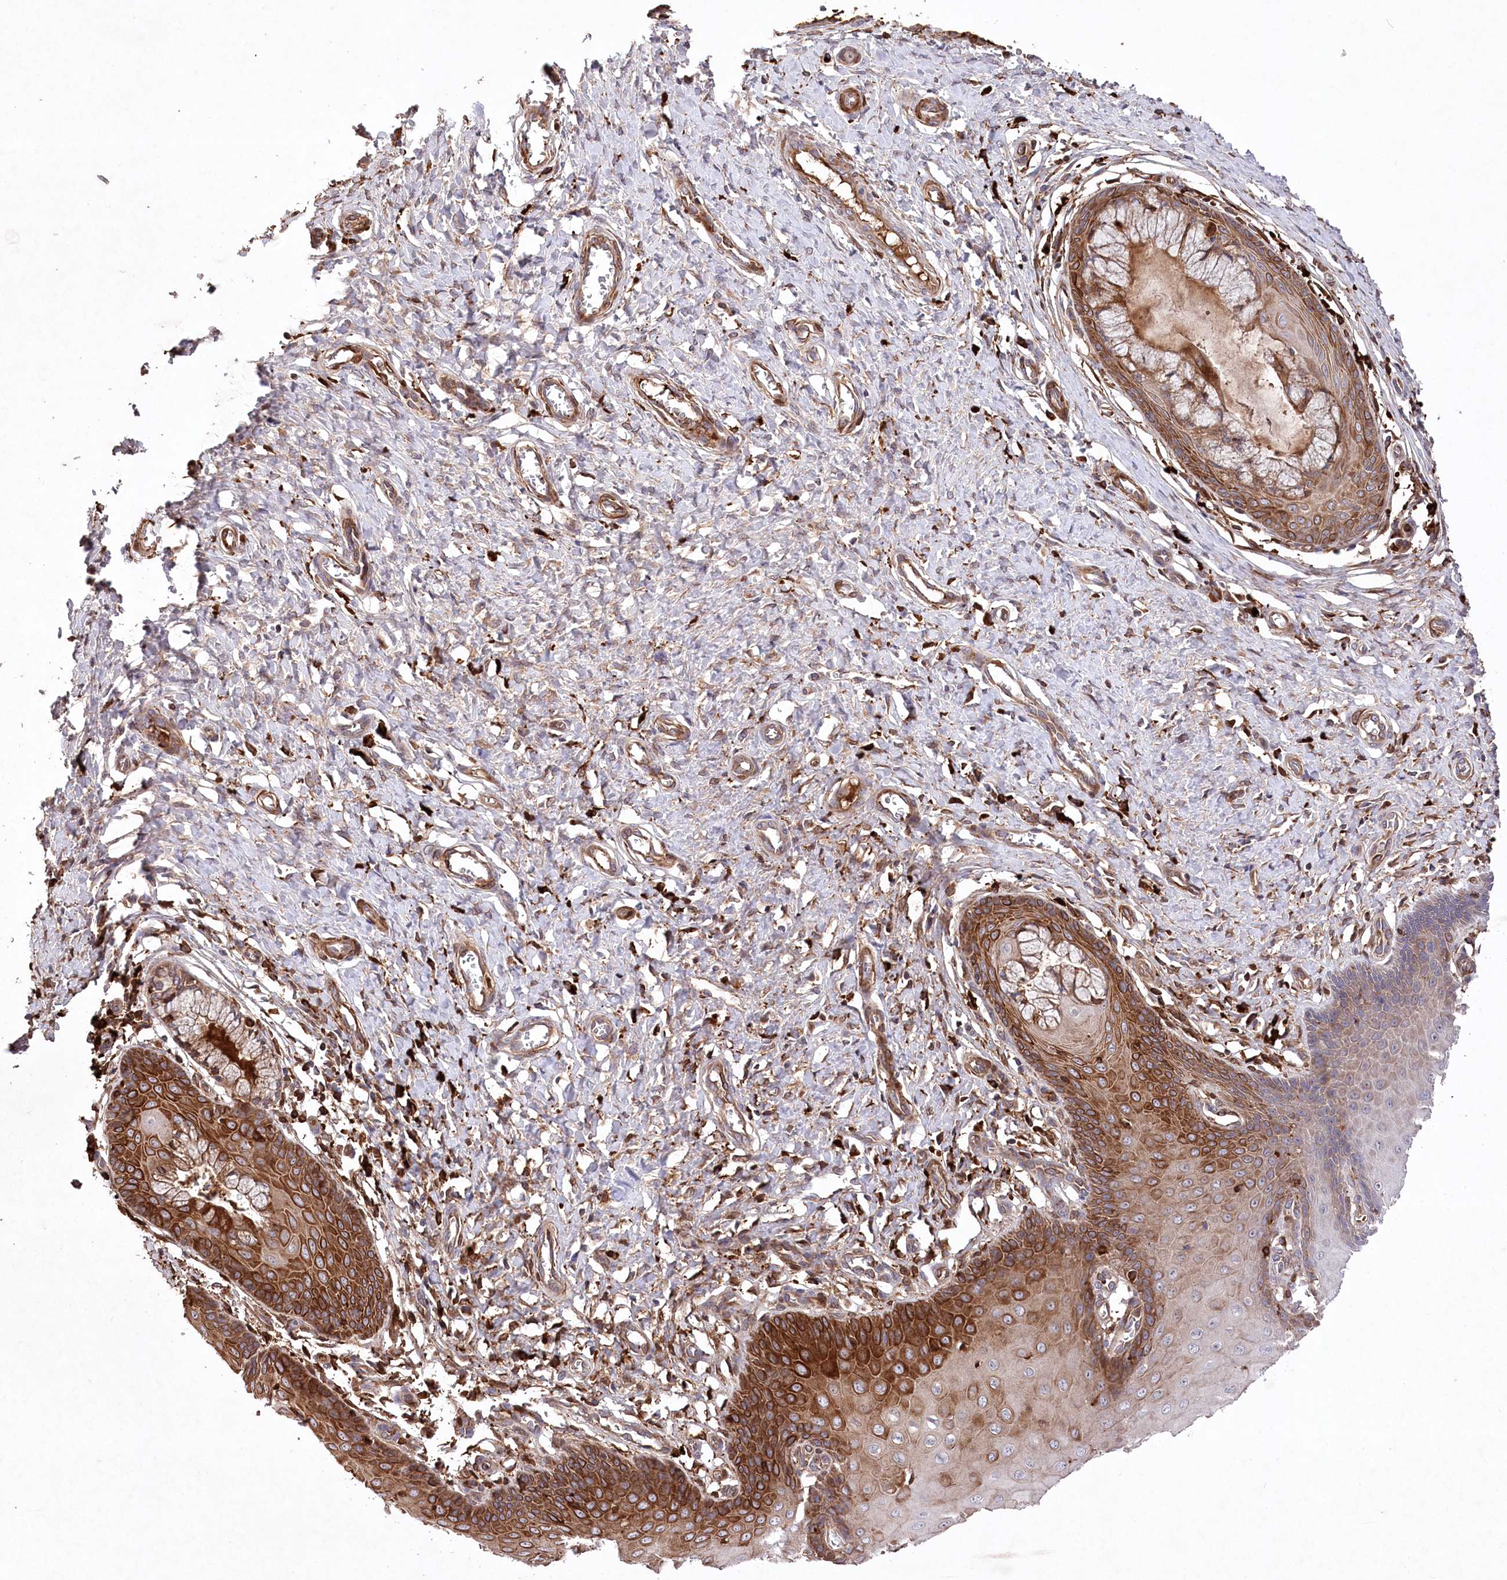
{"staining": {"intensity": "strong", "quantity": ">75%", "location": "cytoplasmic/membranous"}, "tissue": "cervix", "cell_type": "Glandular cells", "image_type": "normal", "snomed": [{"axis": "morphology", "description": "Normal tissue, NOS"}, {"axis": "topography", "description": "Cervix"}], "caption": "This is an image of IHC staining of benign cervix, which shows strong positivity in the cytoplasmic/membranous of glandular cells.", "gene": "PPP1R21", "patient": {"sex": "female", "age": 55}}